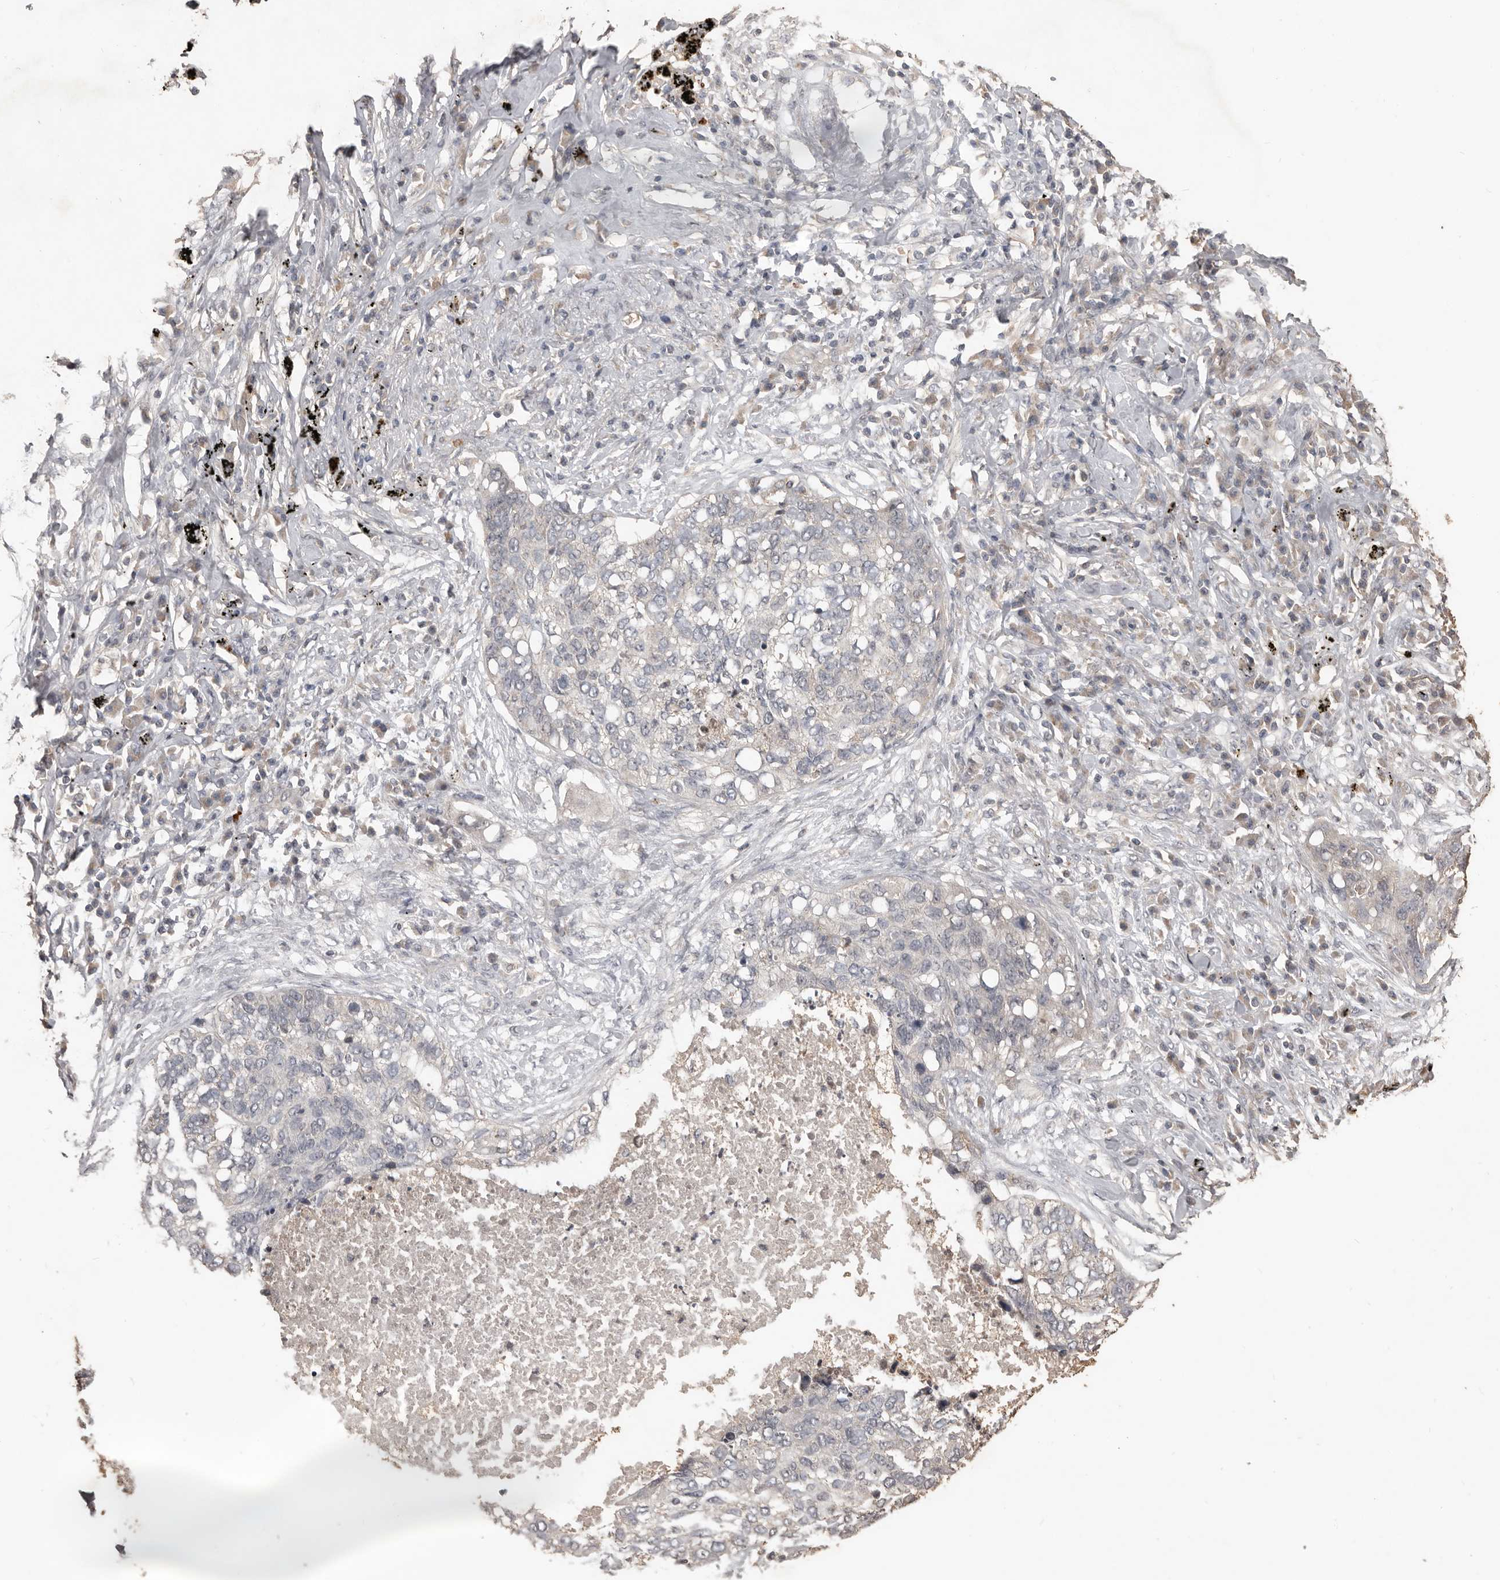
{"staining": {"intensity": "negative", "quantity": "none", "location": "none"}, "tissue": "lung cancer", "cell_type": "Tumor cells", "image_type": "cancer", "snomed": [{"axis": "morphology", "description": "Squamous cell carcinoma, NOS"}, {"axis": "topography", "description": "Lung"}], "caption": "High power microscopy micrograph of an immunohistochemistry (IHC) histopathology image of squamous cell carcinoma (lung), revealing no significant staining in tumor cells.", "gene": "BAMBI", "patient": {"sex": "female", "age": 63}}